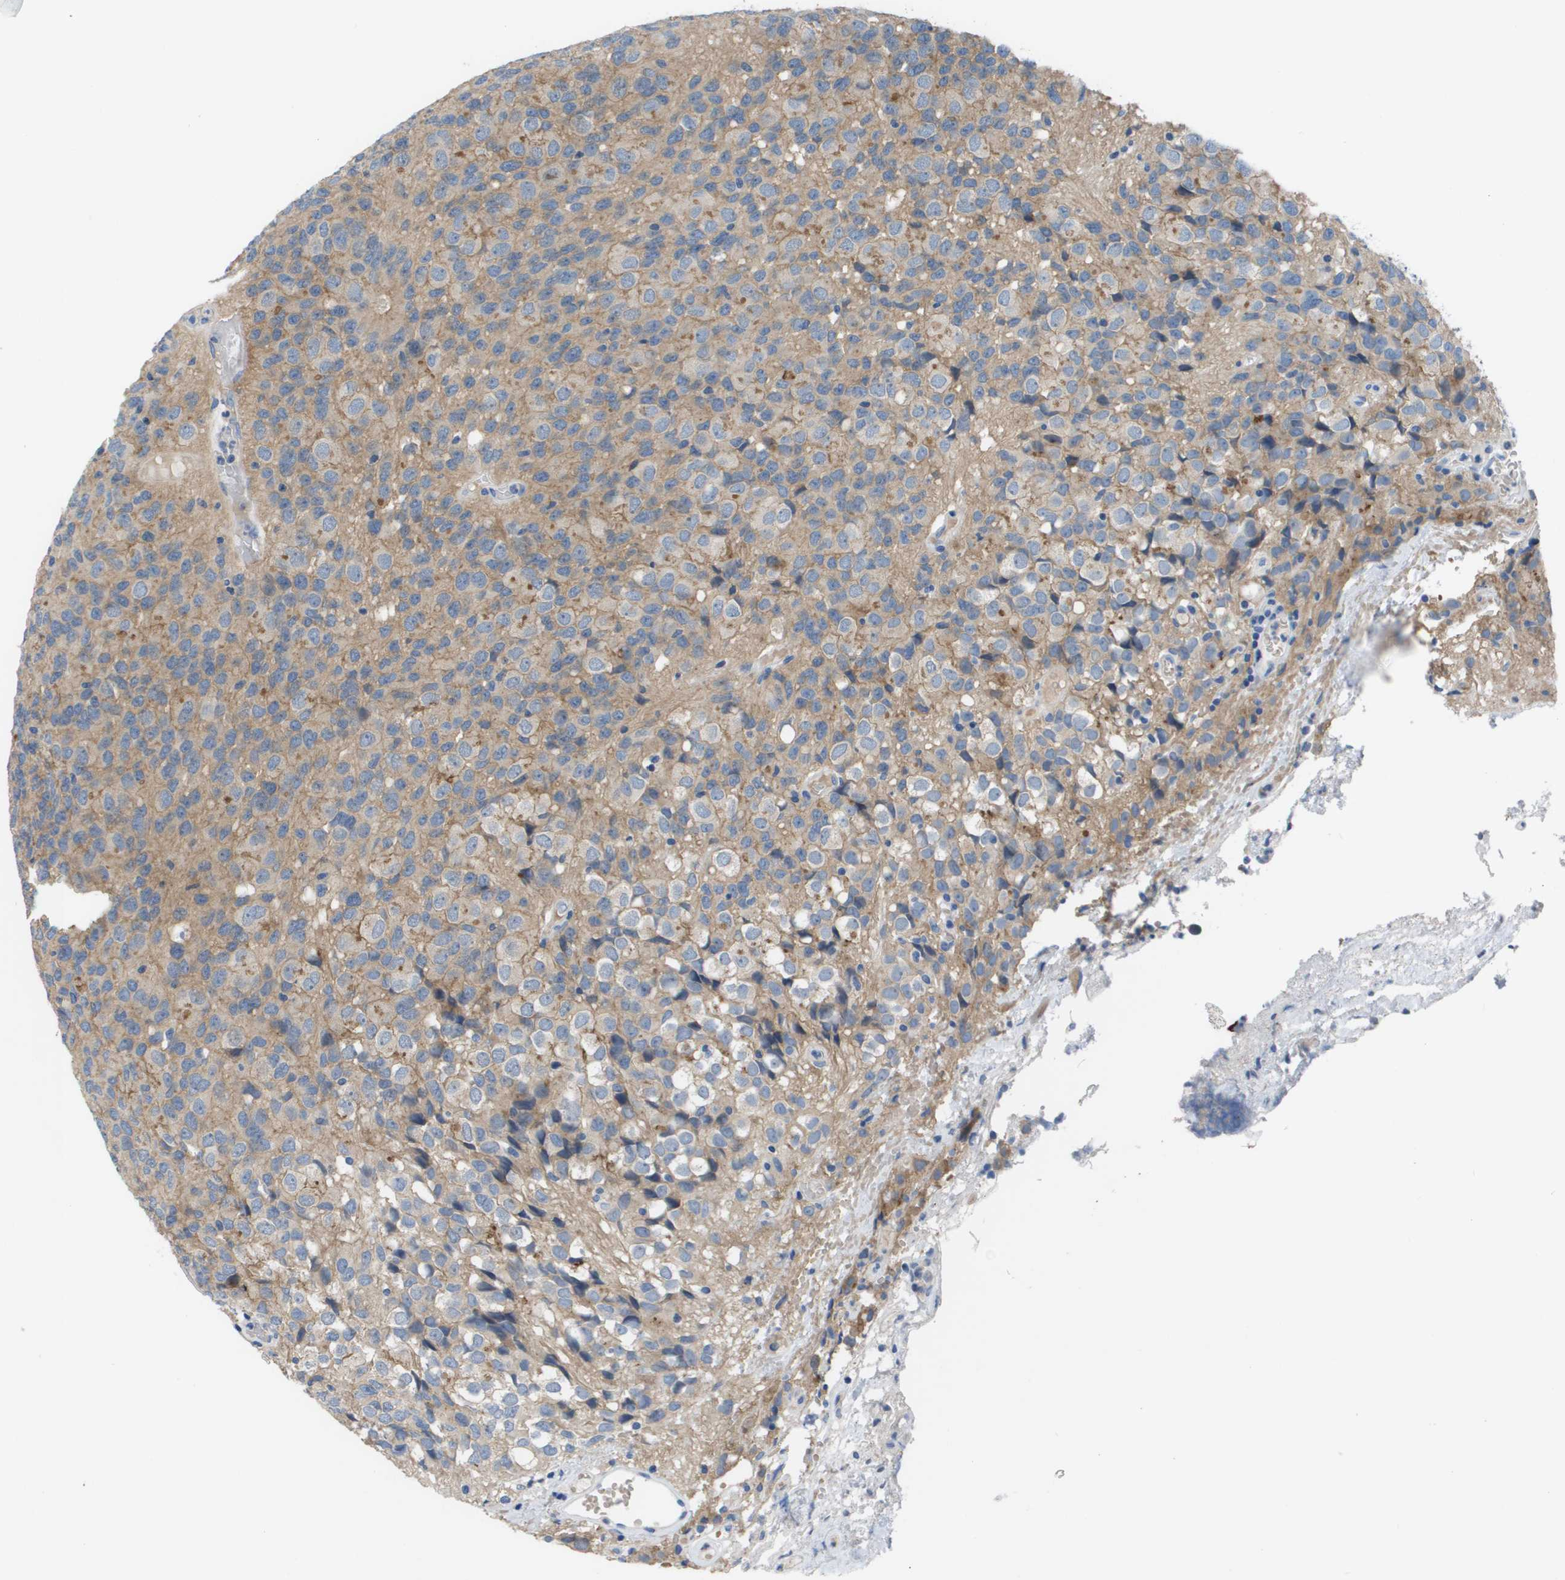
{"staining": {"intensity": "weak", "quantity": "25%-75%", "location": "cytoplasmic/membranous"}, "tissue": "glioma", "cell_type": "Tumor cells", "image_type": "cancer", "snomed": [{"axis": "morphology", "description": "Glioma, malignant, High grade"}, {"axis": "topography", "description": "Brain"}], "caption": "Glioma was stained to show a protein in brown. There is low levels of weak cytoplasmic/membranous staining in approximately 25%-75% of tumor cells.", "gene": "NCS1", "patient": {"sex": "male", "age": 32}}